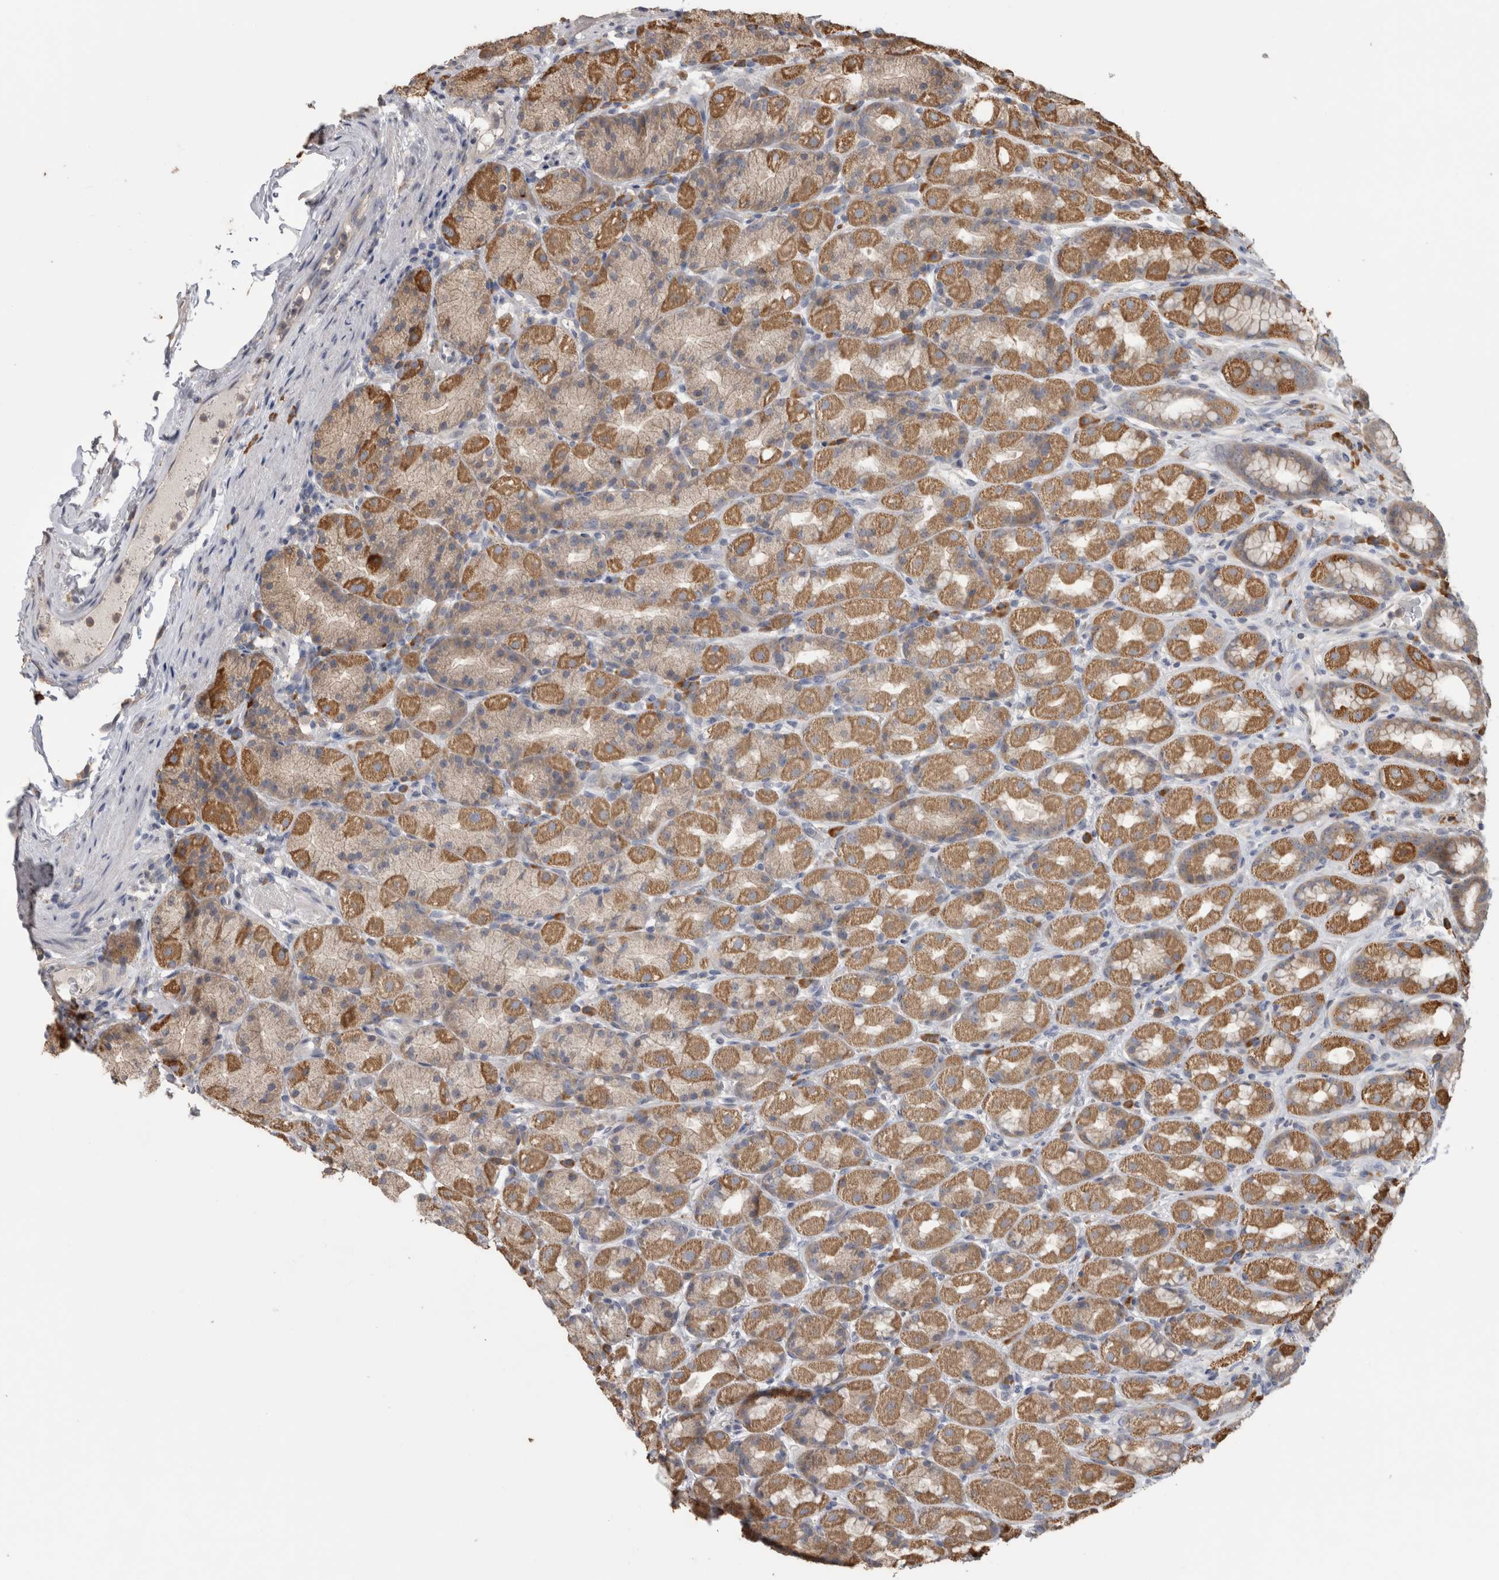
{"staining": {"intensity": "moderate", "quantity": "25%-75%", "location": "cytoplasmic/membranous"}, "tissue": "stomach", "cell_type": "Glandular cells", "image_type": "normal", "snomed": [{"axis": "morphology", "description": "Normal tissue, NOS"}, {"axis": "topography", "description": "Stomach, upper"}], "caption": "Immunohistochemistry (IHC) of unremarkable stomach shows medium levels of moderate cytoplasmic/membranous expression in about 25%-75% of glandular cells.", "gene": "TBCE", "patient": {"sex": "male", "age": 68}}